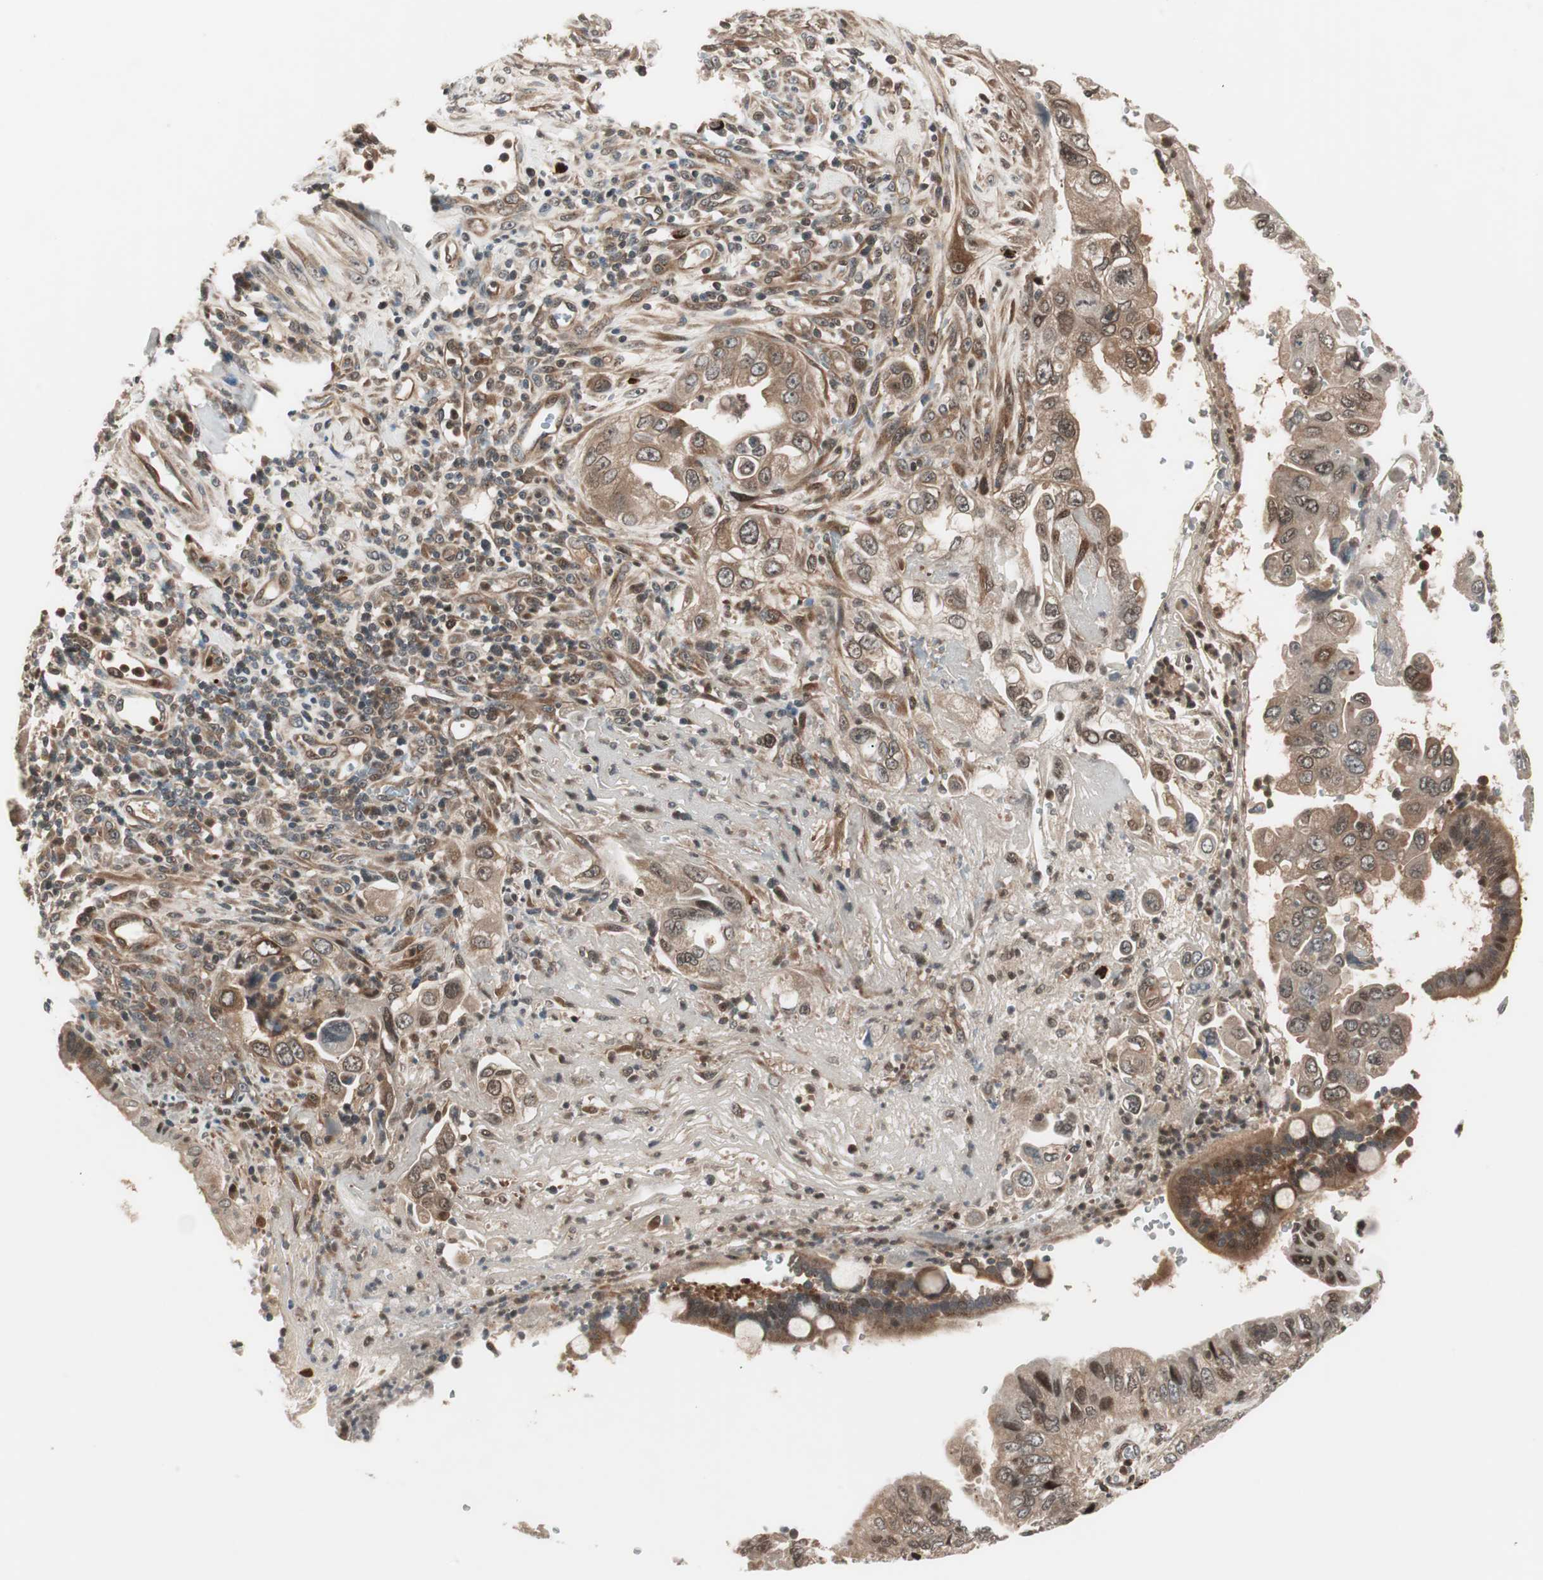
{"staining": {"intensity": "moderate", "quantity": ">75%", "location": "cytoplasmic/membranous"}, "tissue": "pancreatic cancer", "cell_type": "Tumor cells", "image_type": "cancer", "snomed": [{"axis": "morphology", "description": "Normal tissue, NOS"}, {"axis": "topography", "description": "Lymph node"}], "caption": "Human pancreatic cancer stained for a protein (brown) displays moderate cytoplasmic/membranous positive expression in about >75% of tumor cells.", "gene": "PRKG2", "patient": {"sex": "male", "age": 50}}